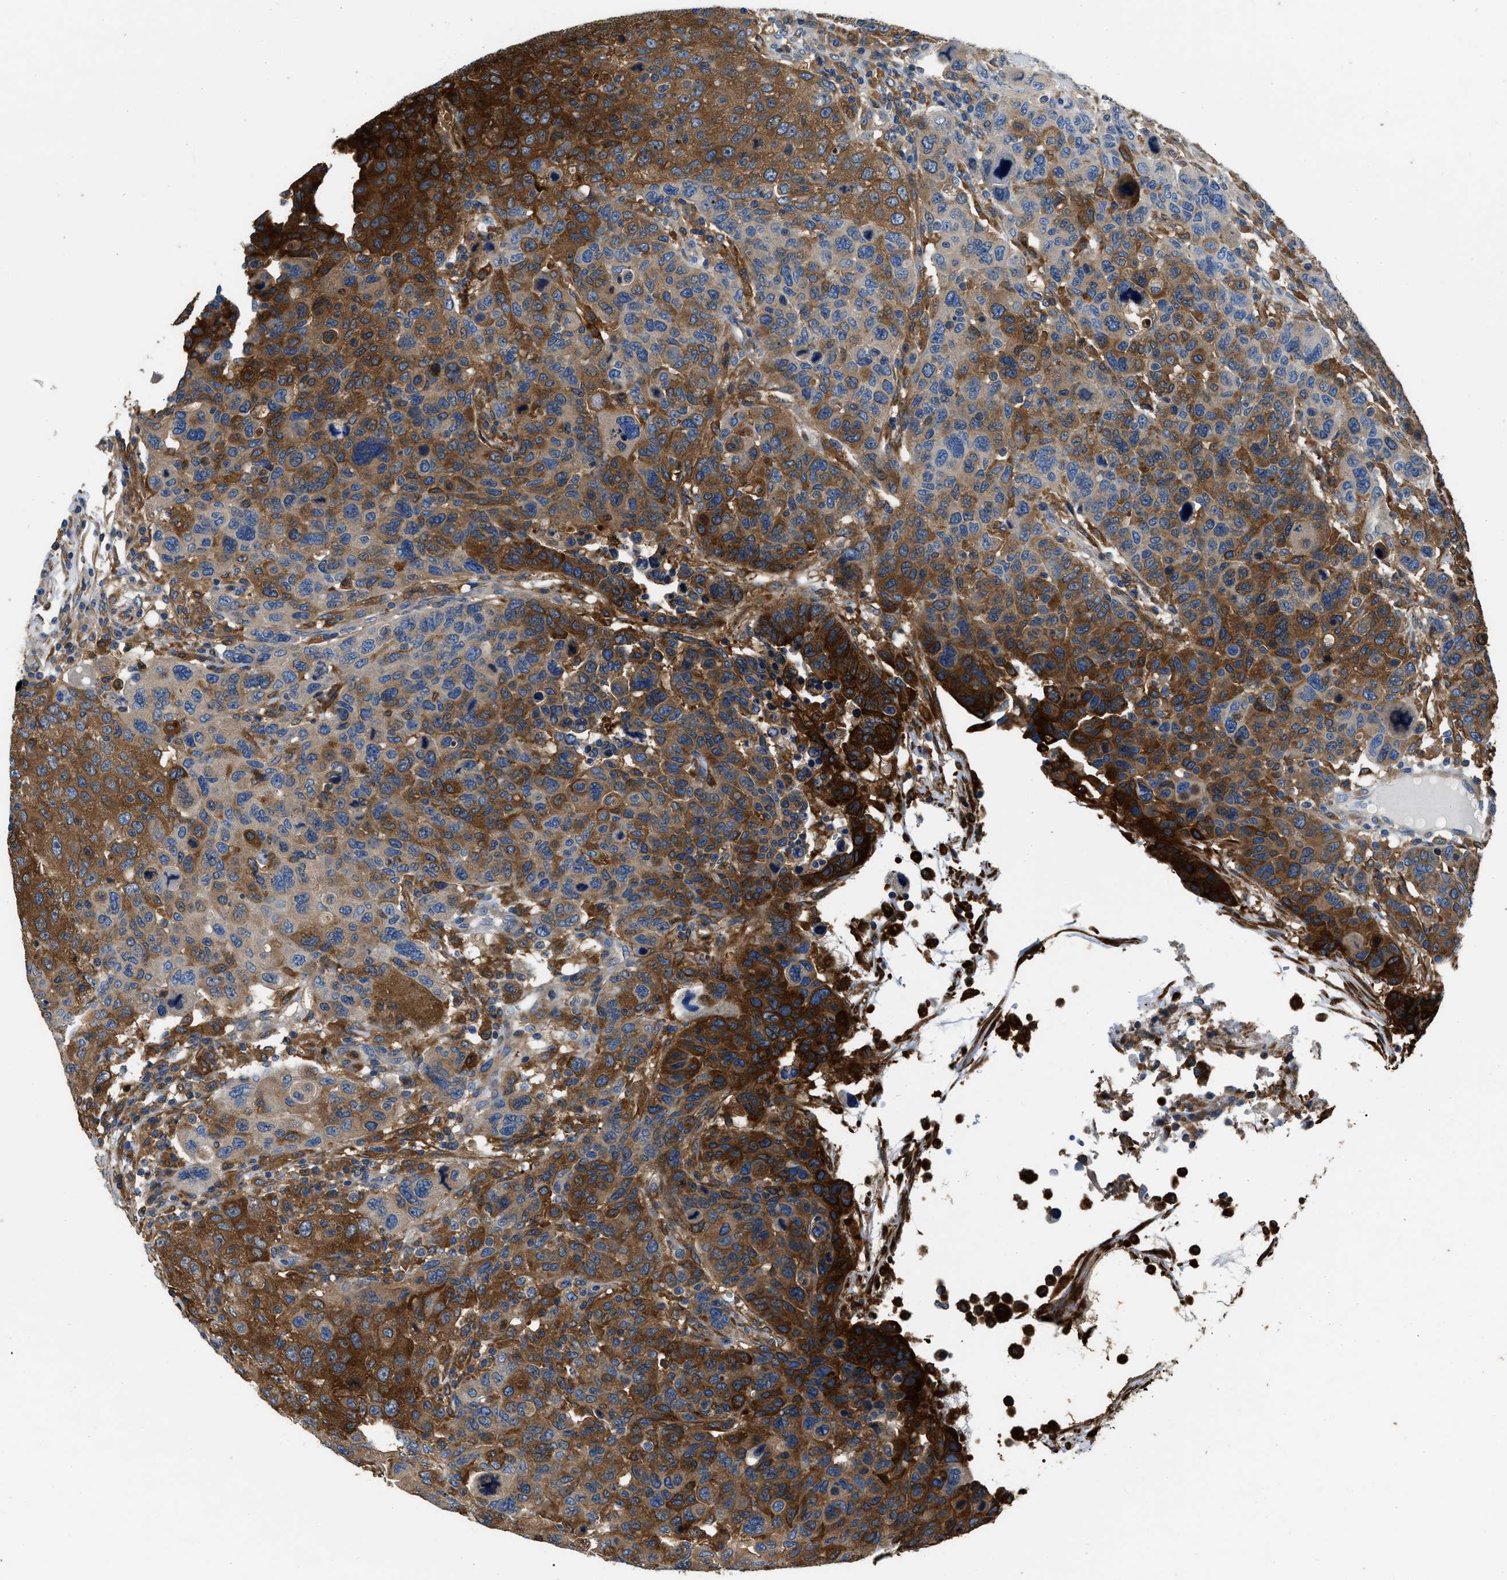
{"staining": {"intensity": "strong", "quantity": "25%-75%", "location": "cytoplasmic/membranous"}, "tissue": "breast cancer", "cell_type": "Tumor cells", "image_type": "cancer", "snomed": [{"axis": "morphology", "description": "Duct carcinoma"}, {"axis": "topography", "description": "Breast"}], "caption": "Breast cancer stained with a protein marker reveals strong staining in tumor cells.", "gene": "PKM", "patient": {"sex": "female", "age": 37}}